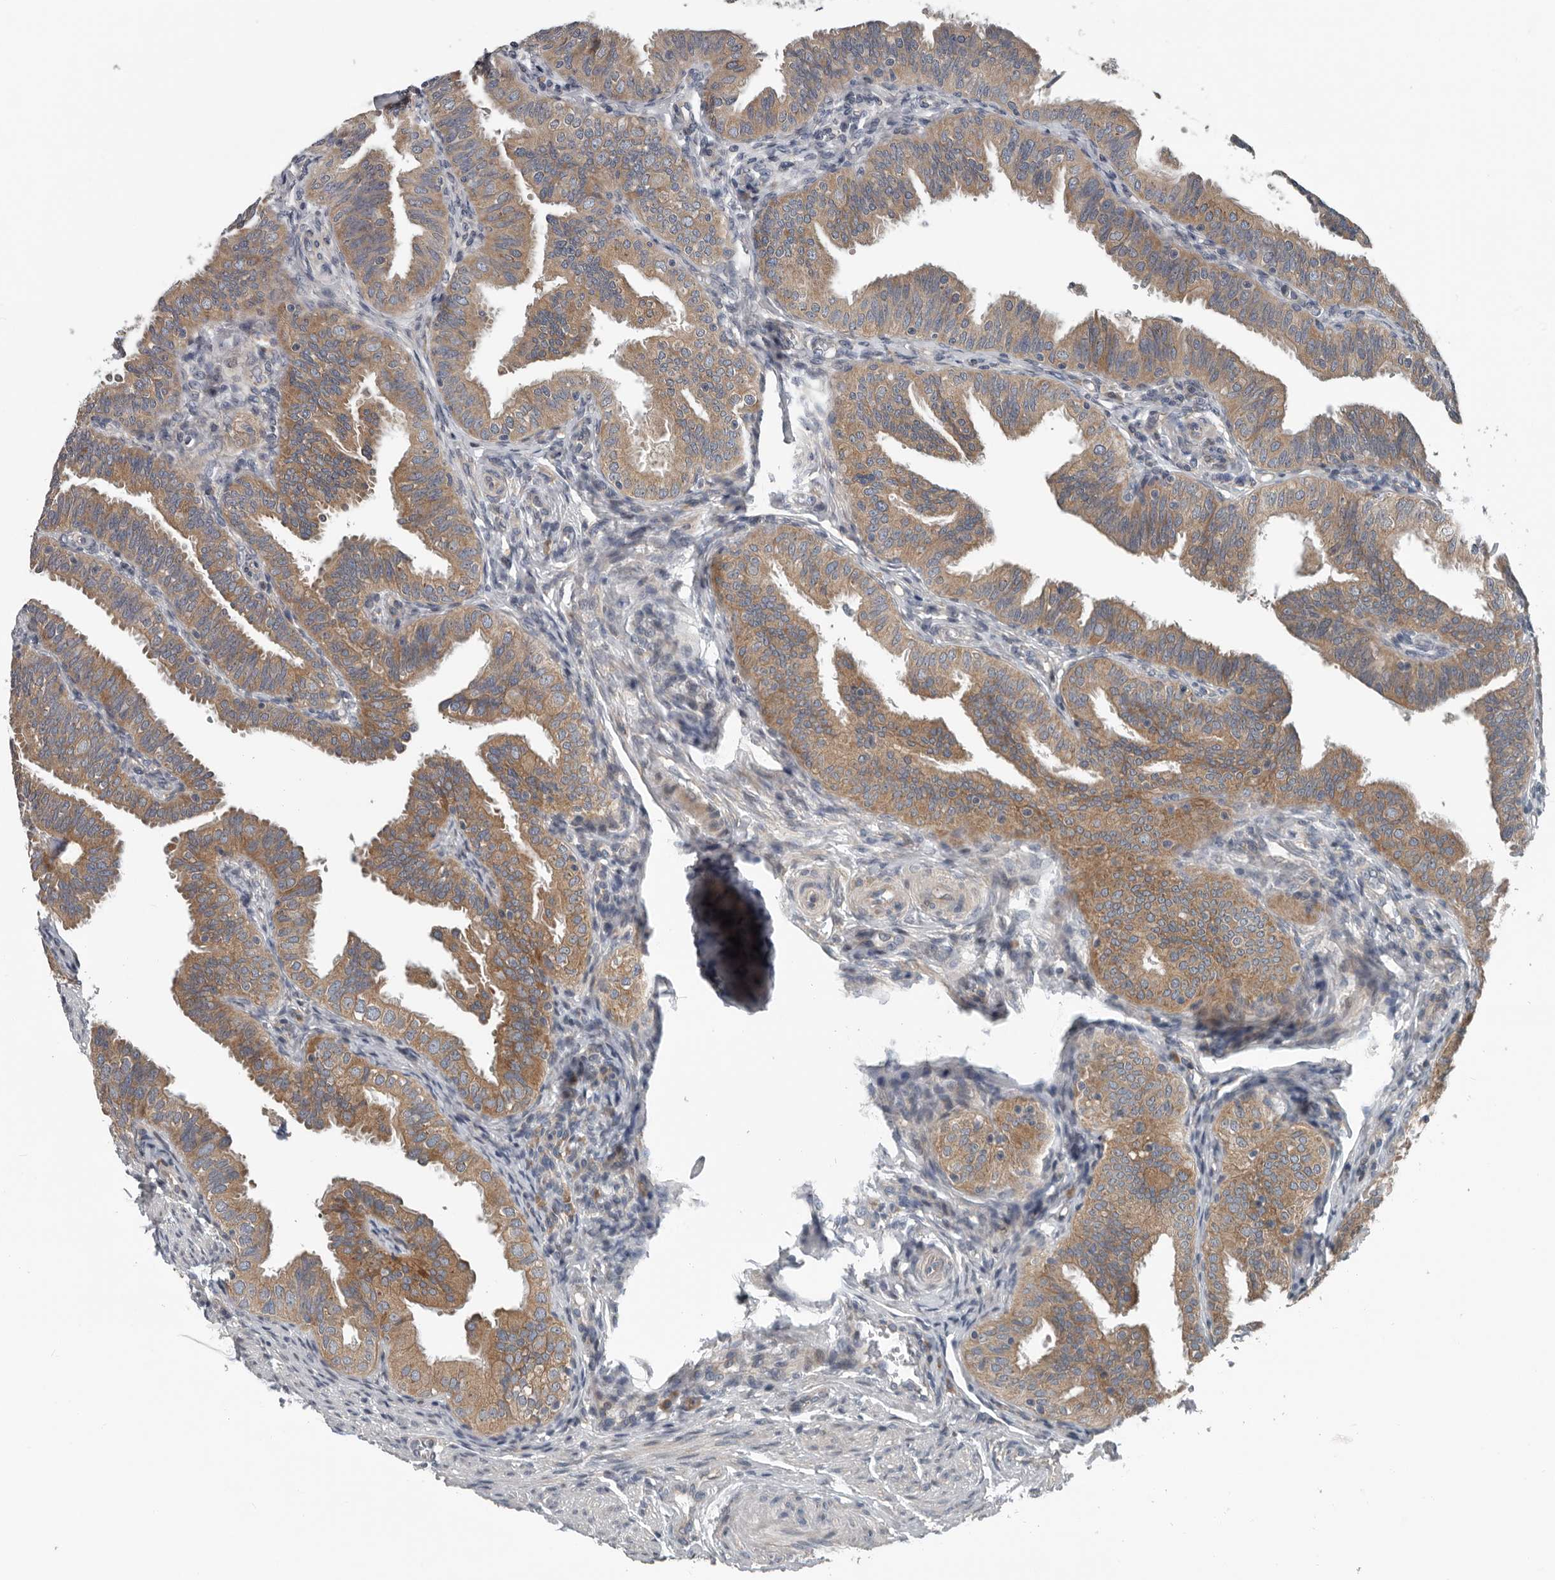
{"staining": {"intensity": "moderate", "quantity": ">75%", "location": "cytoplasmic/membranous"}, "tissue": "fallopian tube", "cell_type": "Glandular cells", "image_type": "normal", "snomed": [{"axis": "morphology", "description": "Normal tissue, NOS"}, {"axis": "topography", "description": "Fallopian tube"}], "caption": "Human fallopian tube stained with a brown dye demonstrates moderate cytoplasmic/membranous positive staining in about >75% of glandular cells.", "gene": "TMEM199", "patient": {"sex": "female", "age": 35}}